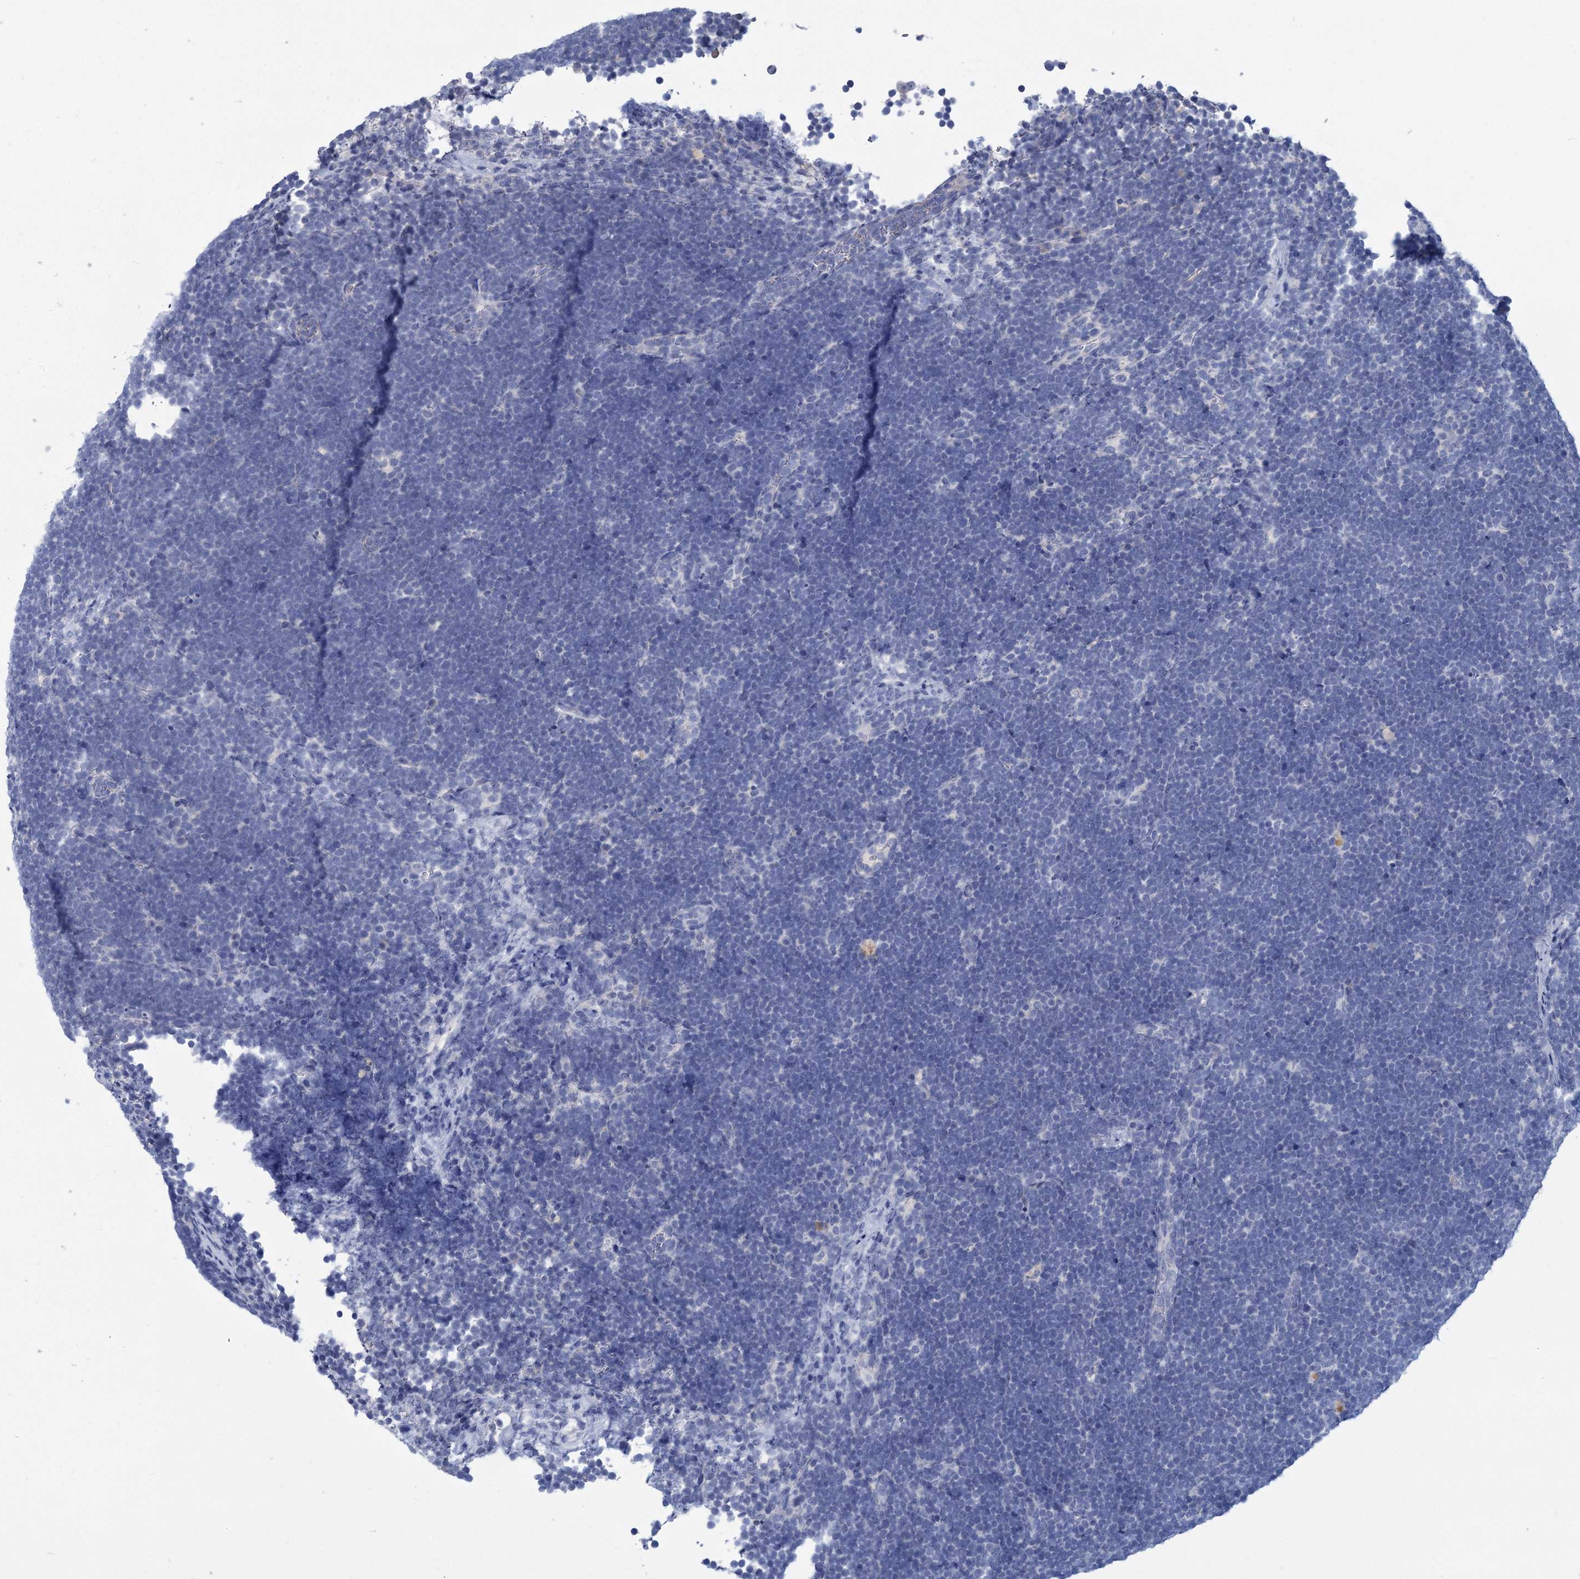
{"staining": {"intensity": "negative", "quantity": "none", "location": "none"}, "tissue": "lymphoma", "cell_type": "Tumor cells", "image_type": "cancer", "snomed": [{"axis": "morphology", "description": "Malignant lymphoma, non-Hodgkin's type, High grade"}, {"axis": "topography", "description": "Lymph node"}], "caption": "High power microscopy histopathology image of an IHC micrograph of malignant lymphoma, non-Hodgkin's type (high-grade), revealing no significant staining in tumor cells. (Stains: DAB (3,3'-diaminobenzidine) immunohistochemistry with hematoxylin counter stain, Microscopy: brightfield microscopy at high magnification).", "gene": "HES2", "patient": {"sex": "male", "age": 13}}